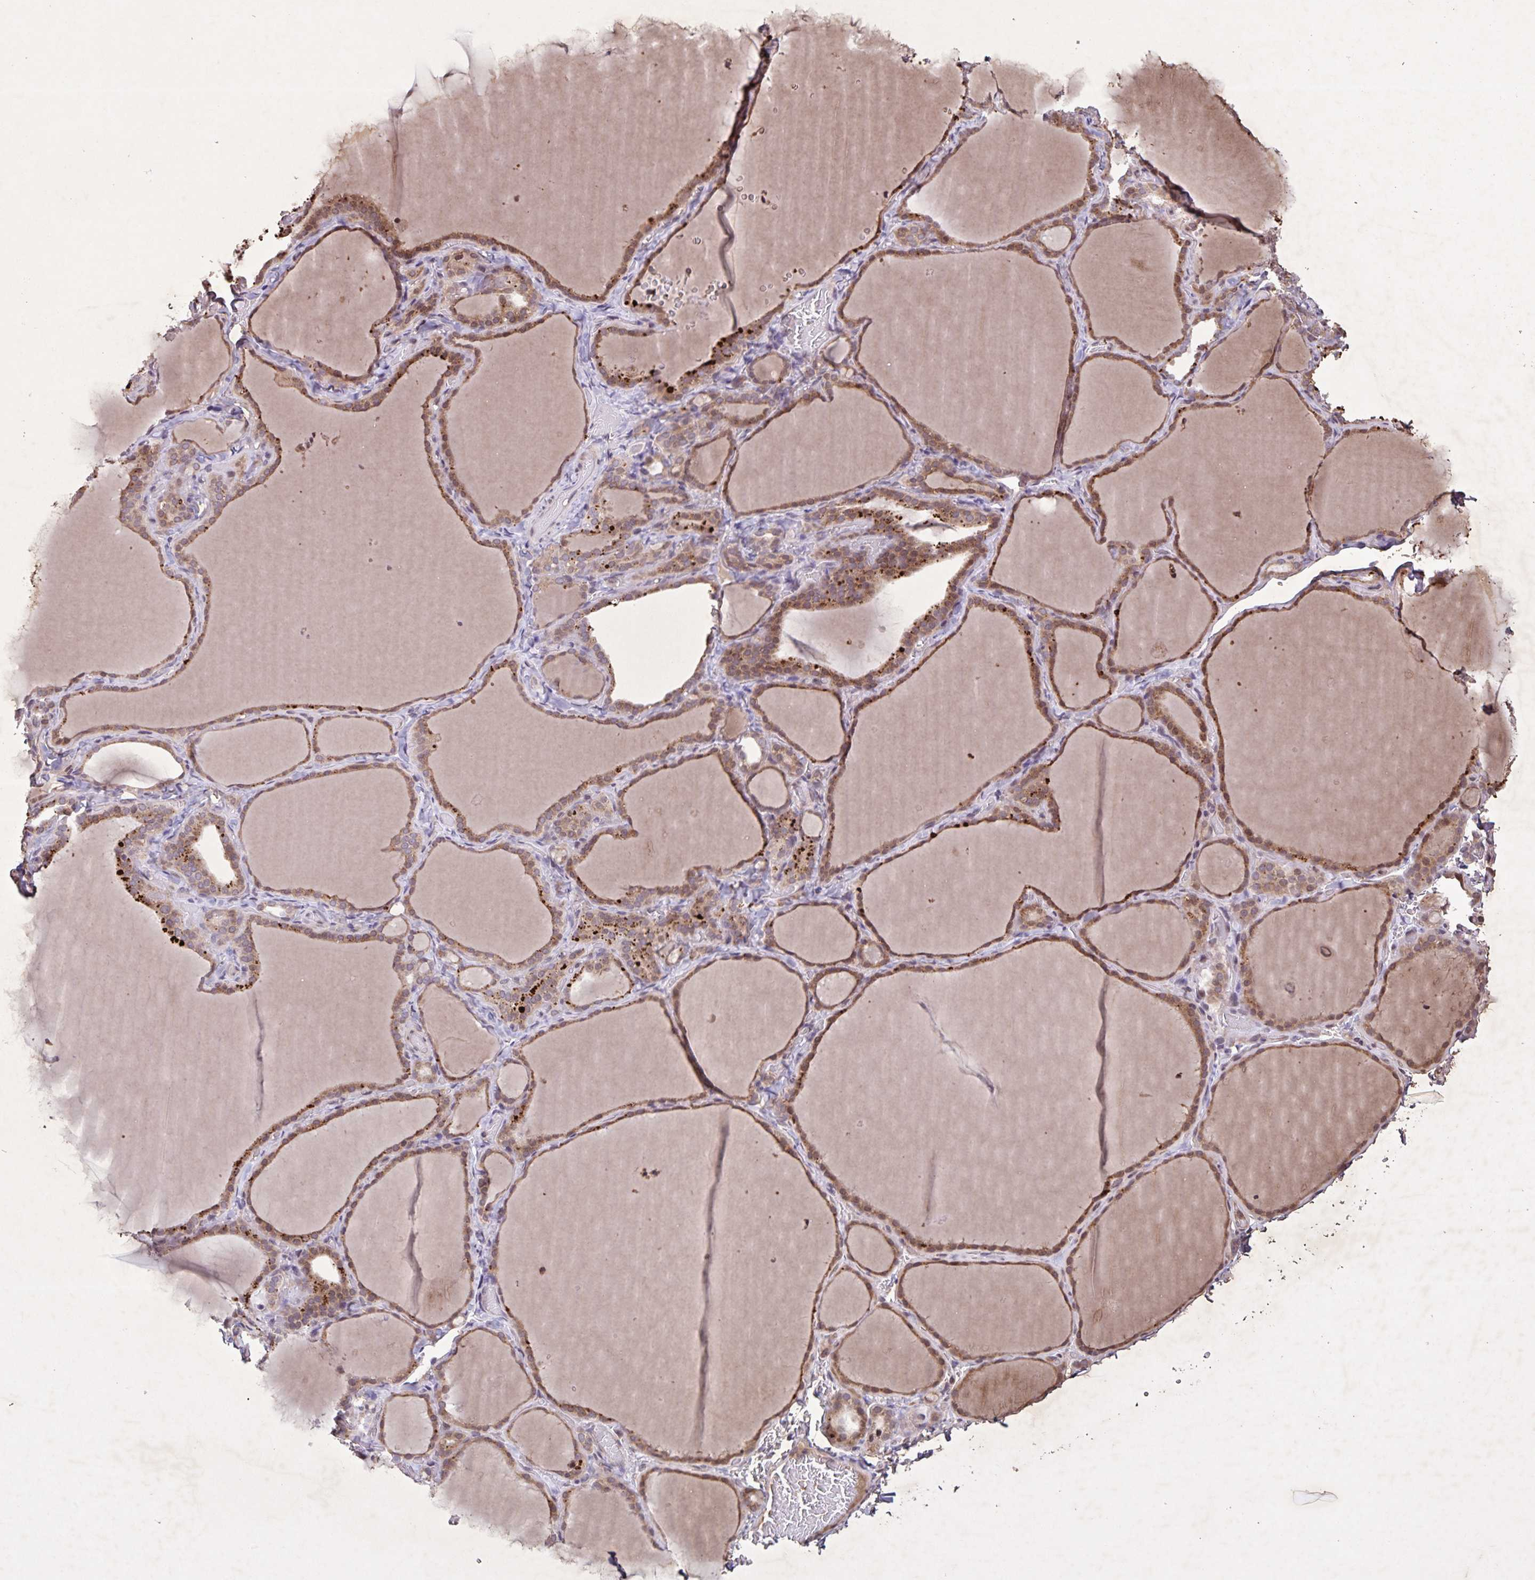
{"staining": {"intensity": "moderate", "quantity": ">75%", "location": "cytoplasmic/membranous,nuclear"}, "tissue": "thyroid gland", "cell_type": "Glandular cells", "image_type": "normal", "snomed": [{"axis": "morphology", "description": "Normal tissue, NOS"}, {"axis": "topography", "description": "Thyroid gland"}], "caption": "Moderate cytoplasmic/membranous,nuclear expression is identified in approximately >75% of glandular cells in benign thyroid gland.", "gene": "GDF2", "patient": {"sex": "female", "age": 22}}